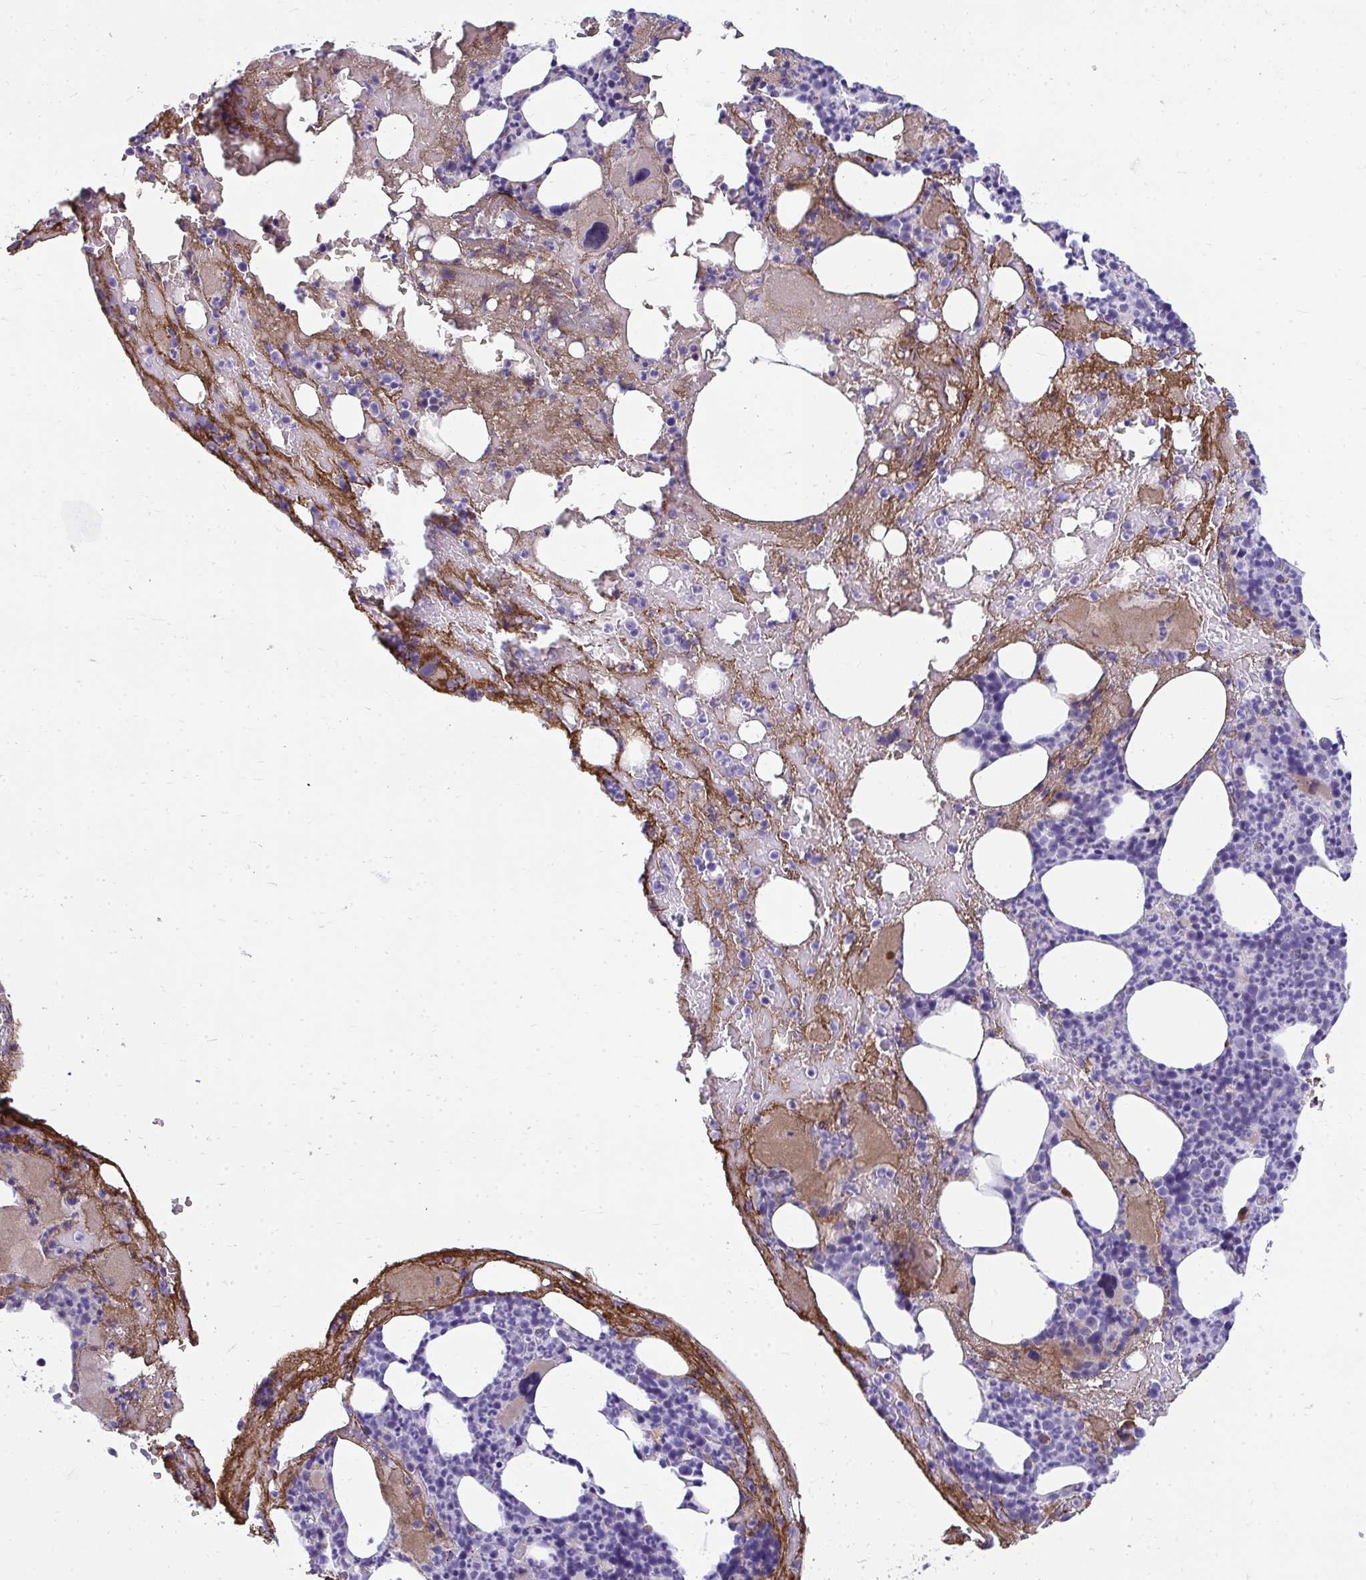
{"staining": {"intensity": "strong", "quantity": "<25%", "location": "cytoplasmic/membranous"}, "tissue": "bone marrow", "cell_type": "Hematopoietic cells", "image_type": "normal", "snomed": [{"axis": "morphology", "description": "Normal tissue, NOS"}, {"axis": "topography", "description": "Bone marrow"}], "caption": "Protein expression analysis of normal human bone marrow reveals strong cytoplasmic/membranous staining in about <25% of hematopoietic cells.", "gene": "TSBP1", "patient": {"sex": "female", "age": 59}}